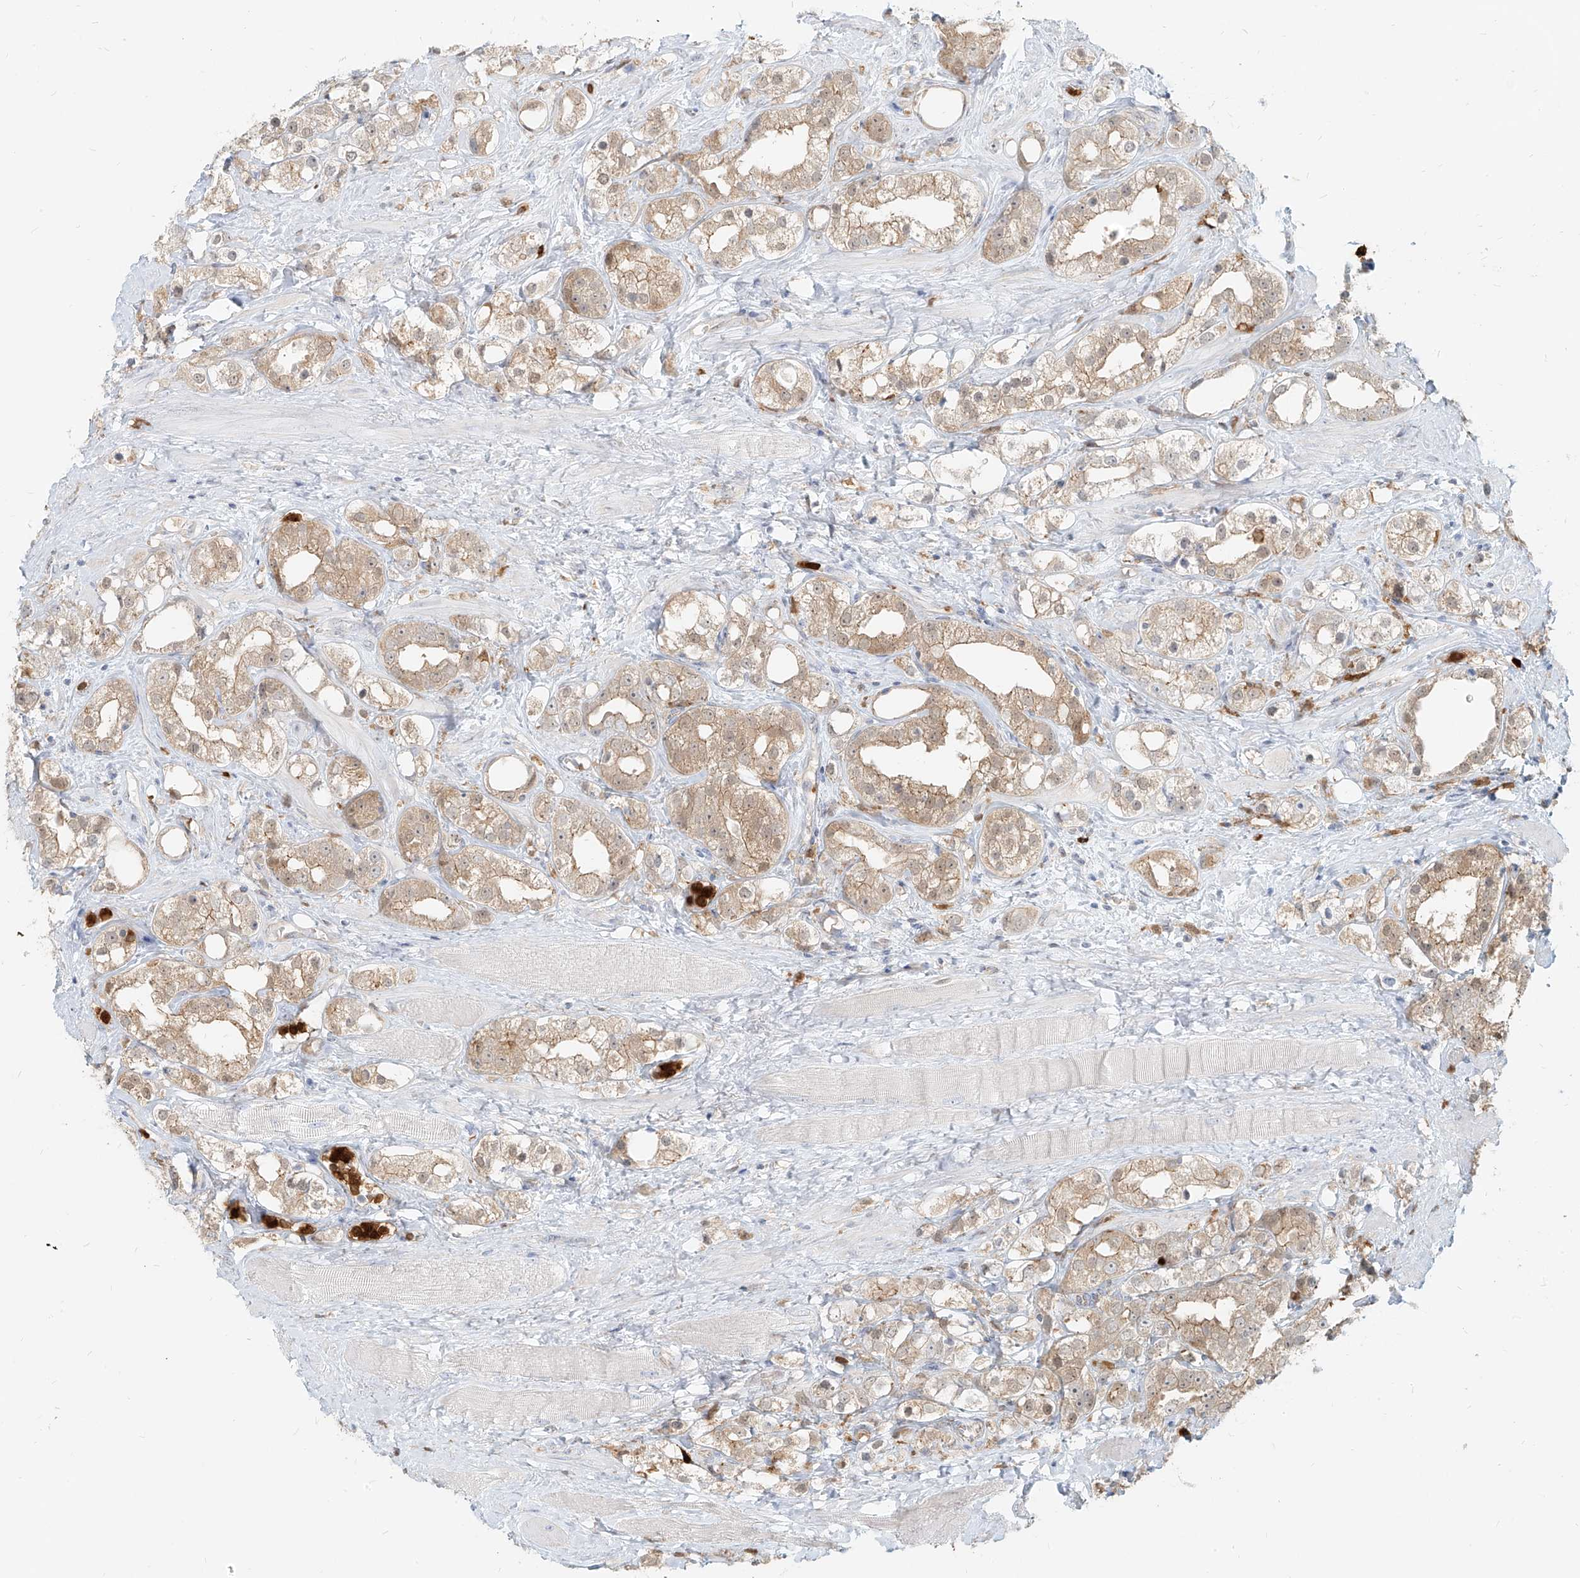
{"staining": {"intensity": "weak", "quantity": ">75%", "location": "cytoplasmic/membranous"}, "tissue": "prostate cancer", "cell_type": "Tumor cells", "image_type": "cancer", "snomed": [{"axis": "morphology", "description": "Adenocarcinoma, NOS"}, {"axis": "topography", "description": "Prostate"}], "caption": "Protein expression analysis of prostate adenocarcinoma demonstrates weak cytoplasmic/membranous expression in about >75% of tumor cells.", "gene": "PGD", "patient": {"sex": "male", "age": 79}}